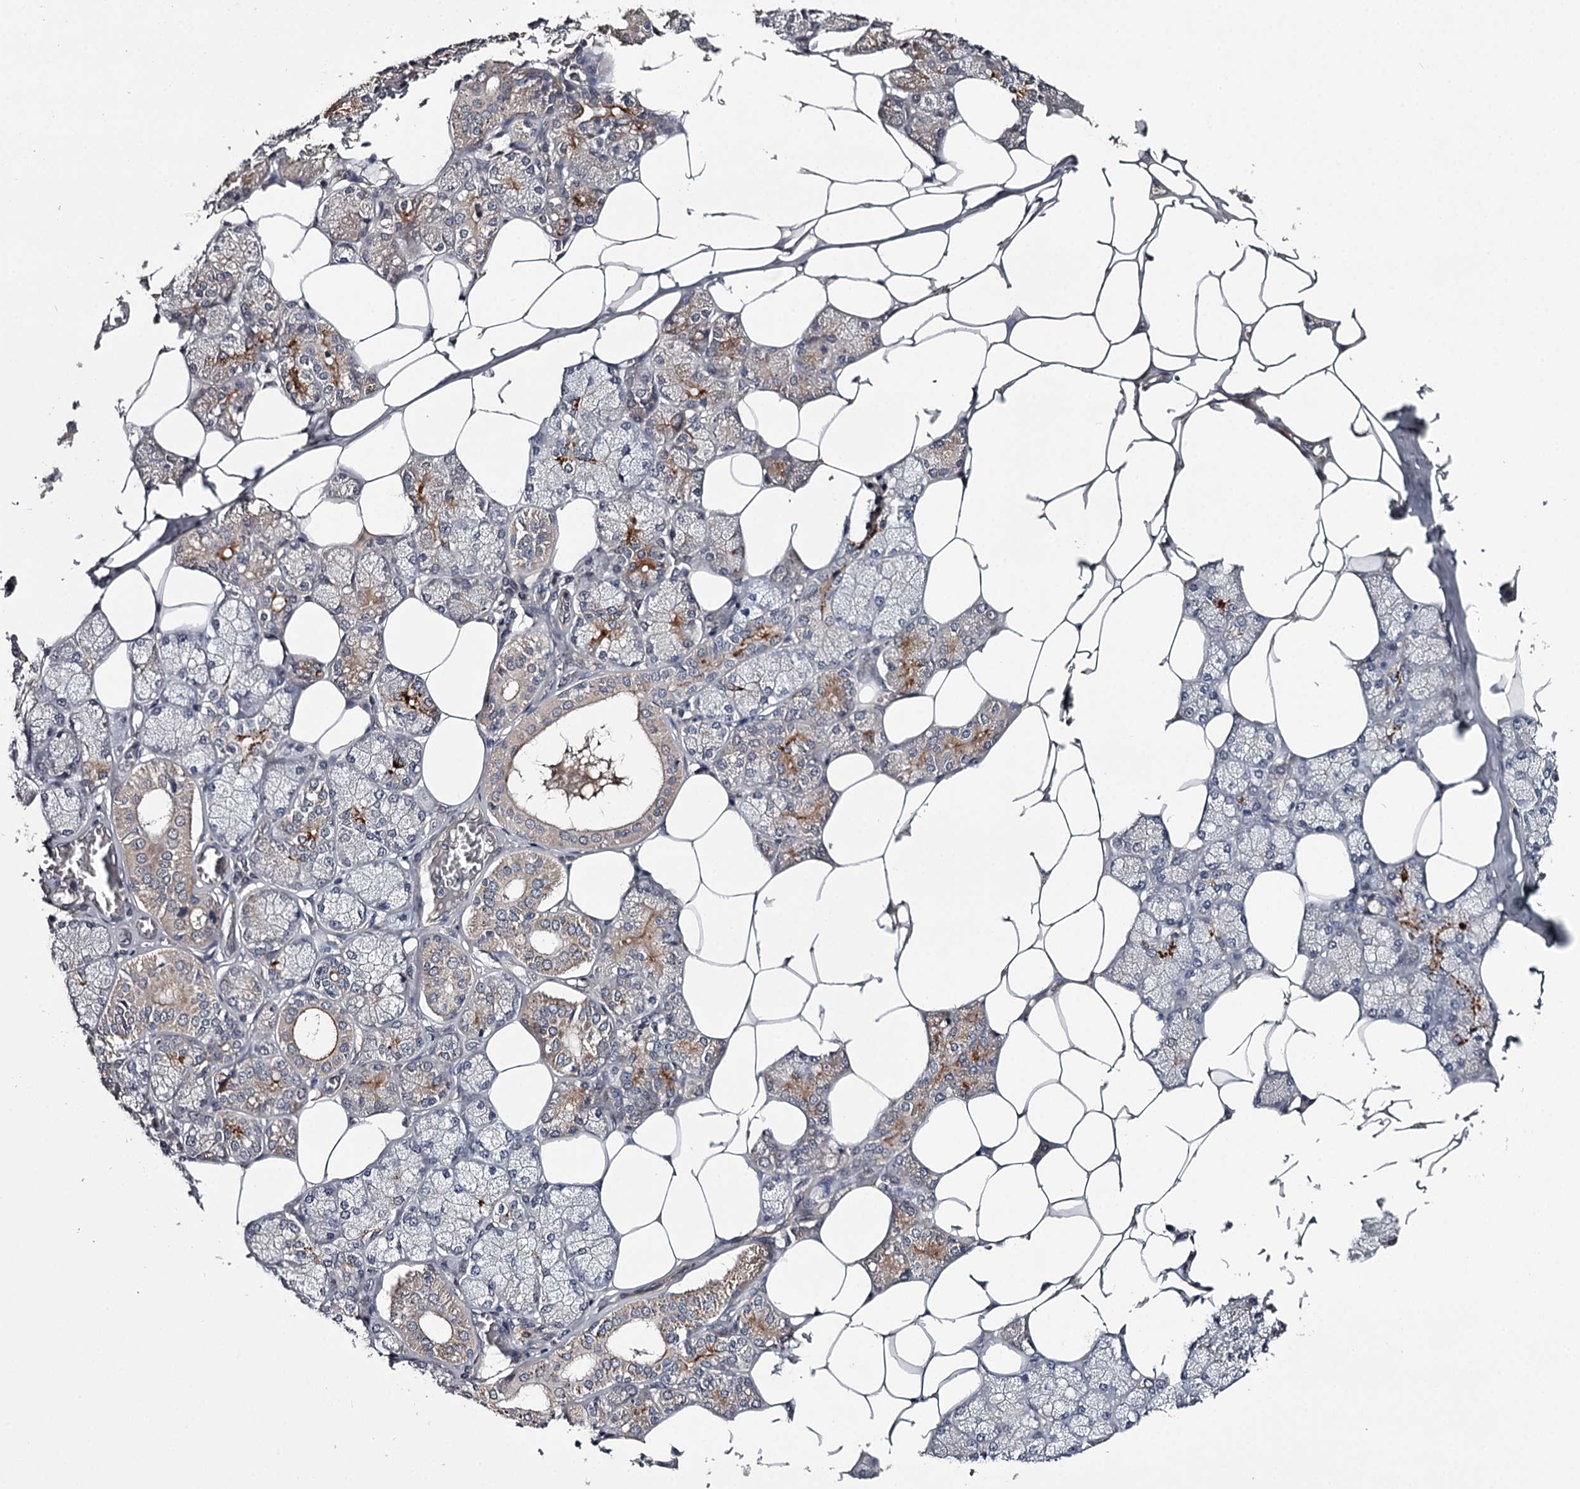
{"staining": {"intensity": "moderate", "quantity": "<25%", "location": "cytoplasmic/membranous"}, "tissue": "salivary gland", "cell_type": "Glandular cells", "image_type": "normal", "snomed": [{"axis": "morphology", "description": "Normal tissue, NOS"}, {"axis": "topography", "description": "Salivary gland"}], "caption": "Glandular cells exhibit low levels of moderate cytoplasmic/membranous positivity in about <25% of cells in unremarkable salivary gland.", "gene": "CWF19L2", "patient": {"sex": "male", "age": 62}}